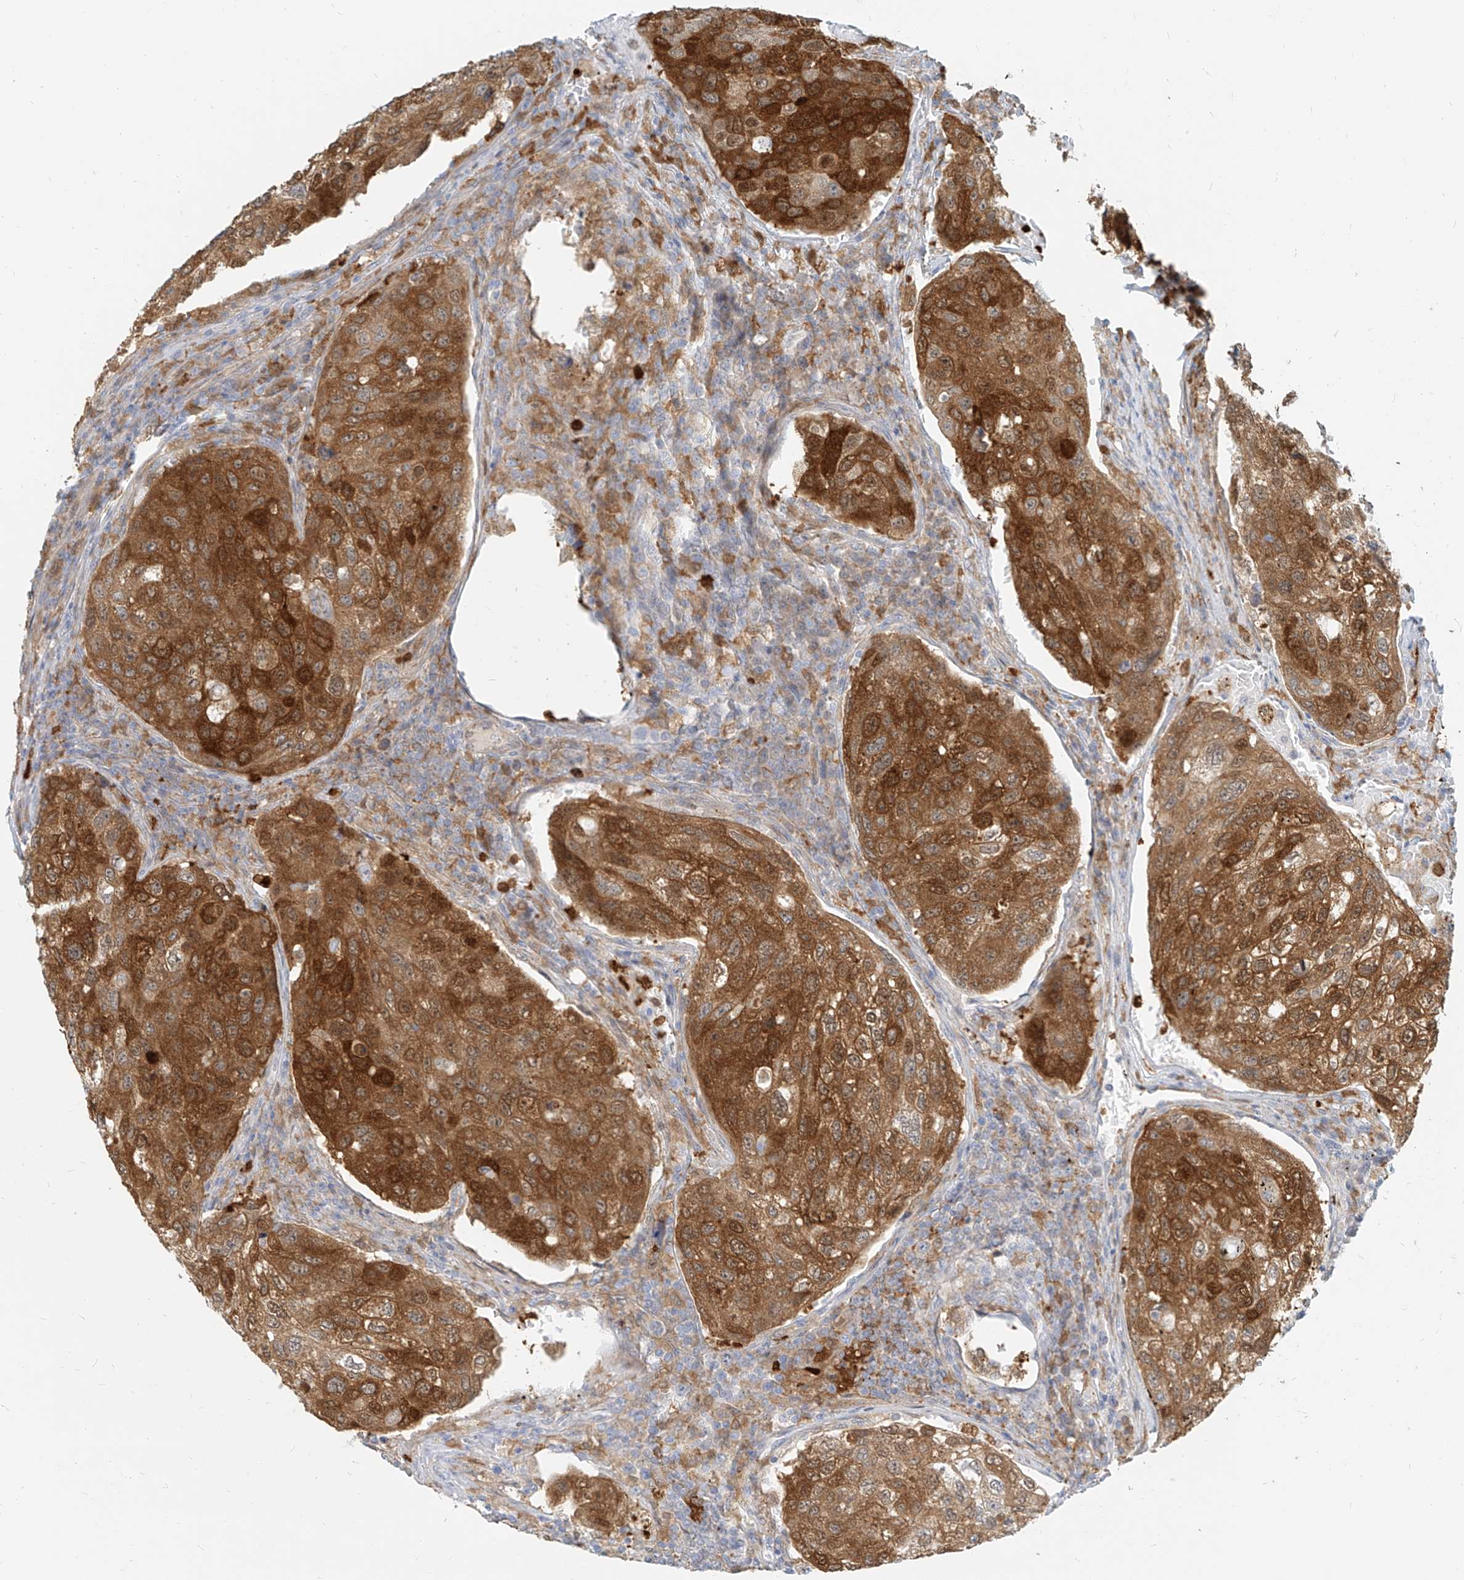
{"staining": {"intensity": "strong", "quantity": ">75%", "location": "cytoplasmic/membranous"}, "tissue": "urothelial cancer", "cell_type": "Tumor cells", "image_type": "cancer", "snomed": [{"axis": "morphology", "description": "Urothelial carcinoma, High grade"}, {"axis": "topography", "description": "Lymph node"}, {"axis": "topography", "description": "Urinary bladder"}], "caption": "The immunohistochemical stain shows strong cytoplasmic/membranous staining in tumor cells of urothelial carcinoma (high-grade) tissue.", "gene": "PGD", "patient": {"sex": "male", "age": 51}}